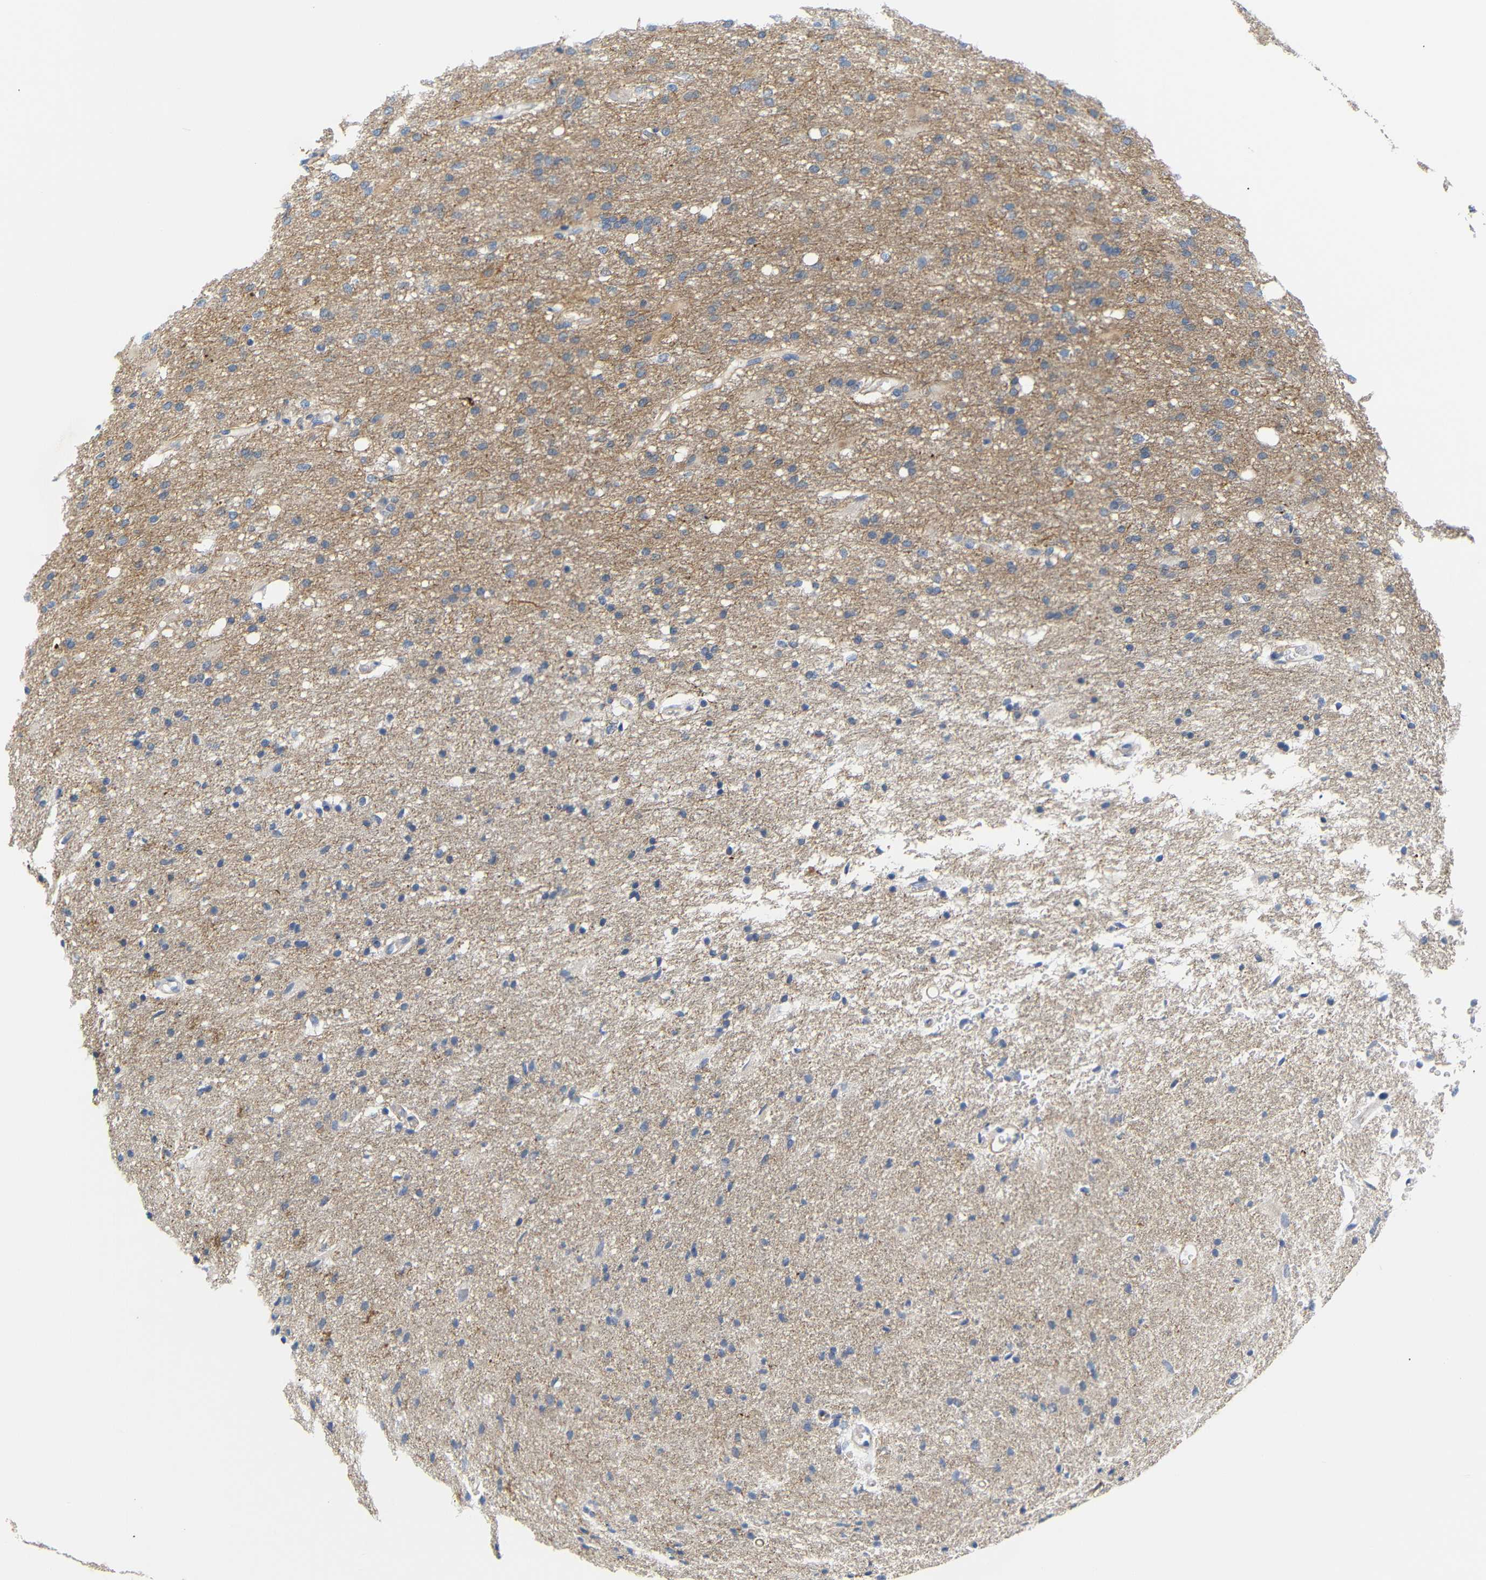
{"staining": {"intensity": "negative", "quantity": "none", "location": "none"}, "tissue": "glioma", "cell_type": "Tumor cells", "image_type": "cancer", "snomed": [{"axis": "morphology", "description": "Normal tissue, NOS"}, {"axis": "morphology", "description": "Glioma, malignant, High grade"}, {"axis": "topography", "description": "Cerebral cortex"}], "caption": "Immunohistochemistry (IHC) photomicrograph of glioma stained for a protein (brown), which reveals no staining in tumor cells.", "gene": "STMN3", "patient": {"sex": "male", "age": 77}}